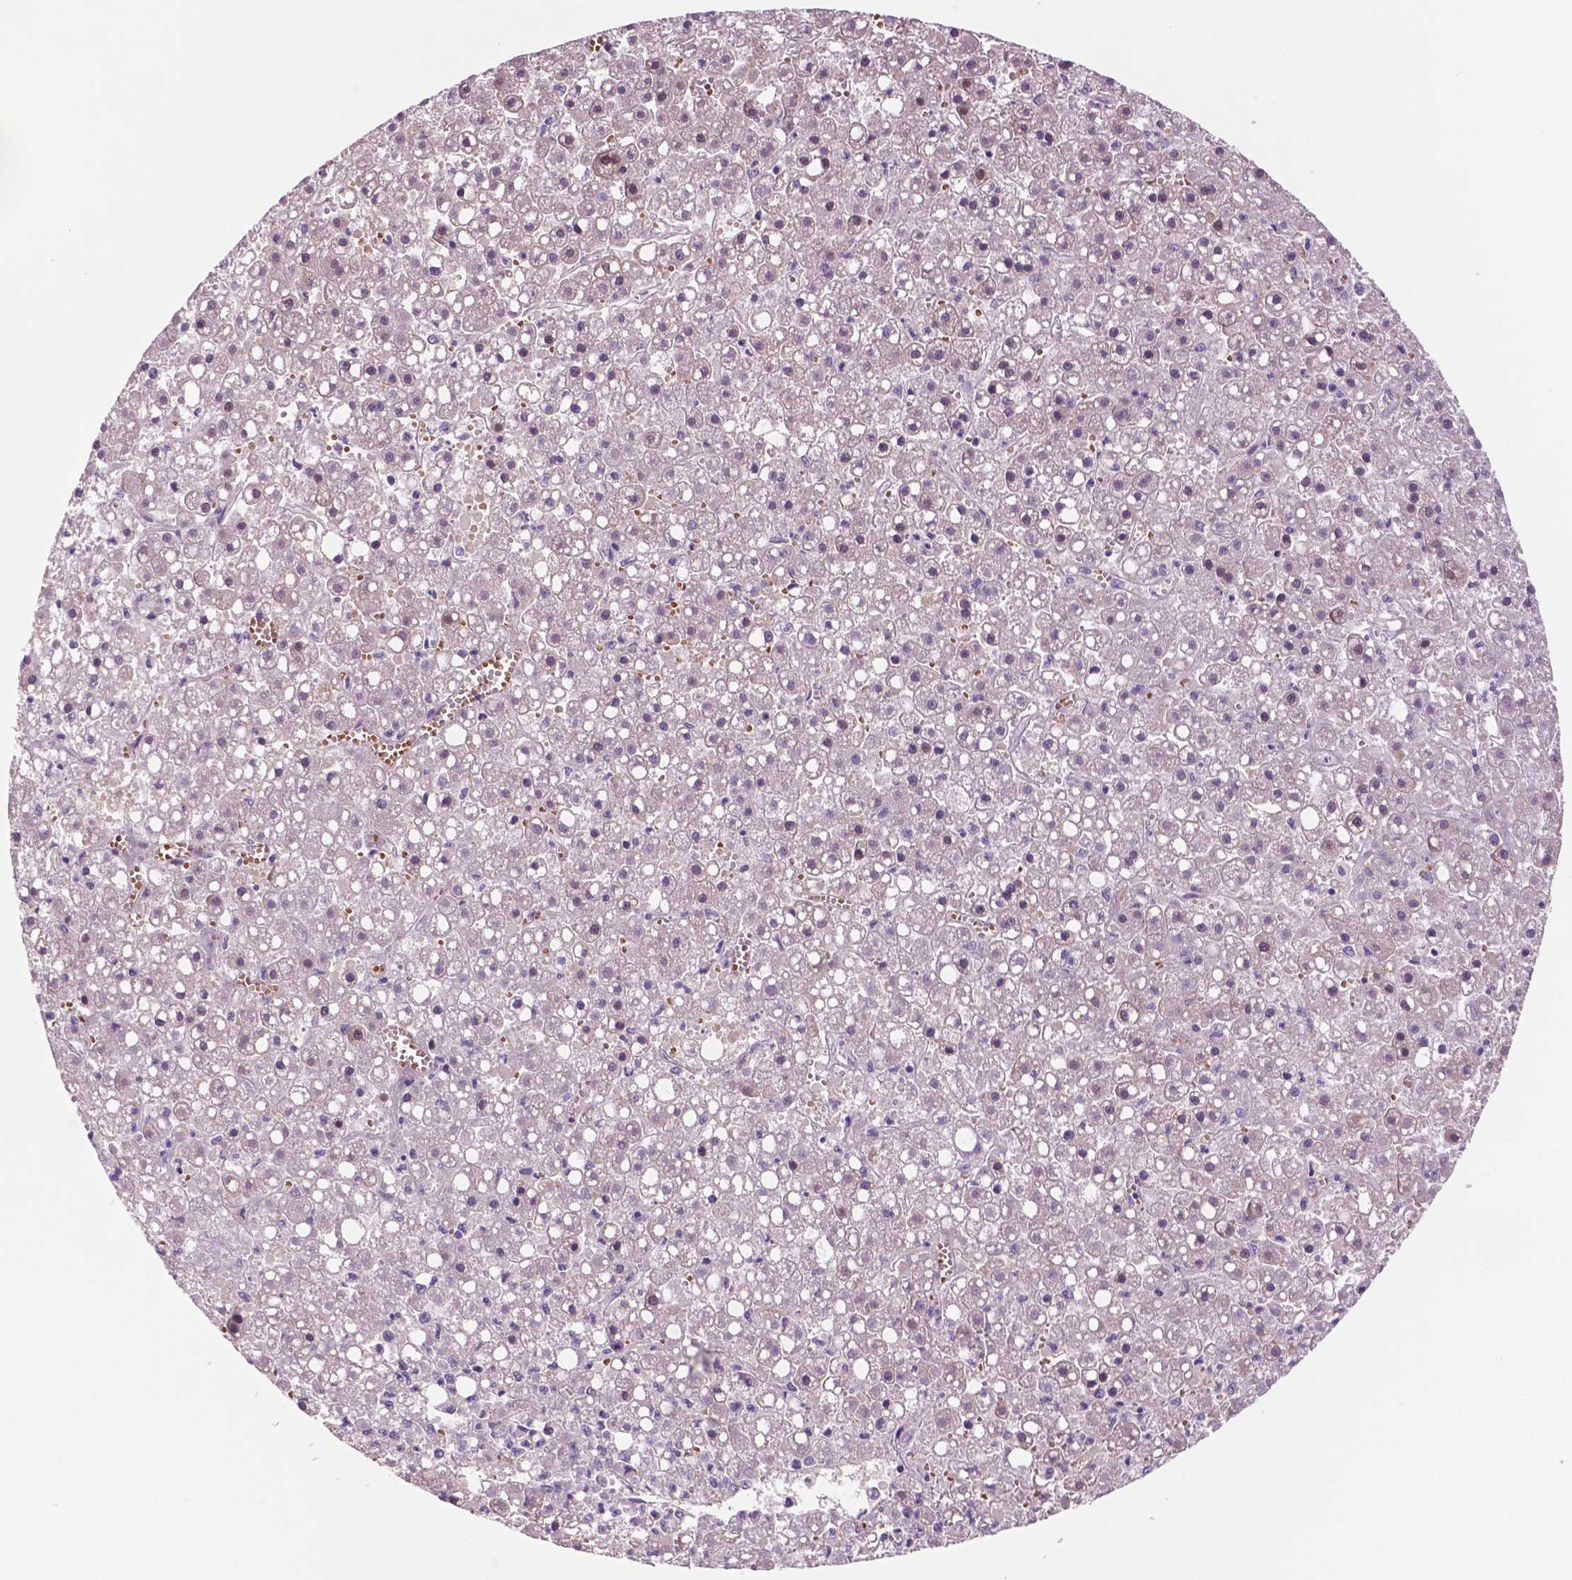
{"staining": {"intensity": "negative", "quantity": "none", "location": "none"}, "tissue": "liver cancer", "cell_type": "Tumor cells", "image_type": "cancer", "snomed": [{"axis": "morphology", "description": "Carcinoma, Hepatocellular, NOS"}, {"axis": "topography", "description": "Liver"}], "caption": "Immunohistochemical staining of liver cancer (hepatocellular carcinoma) shows no significant expression in tumor cells.", "gene": "RND3", "patient": {"sex": "male", "age": 67}}